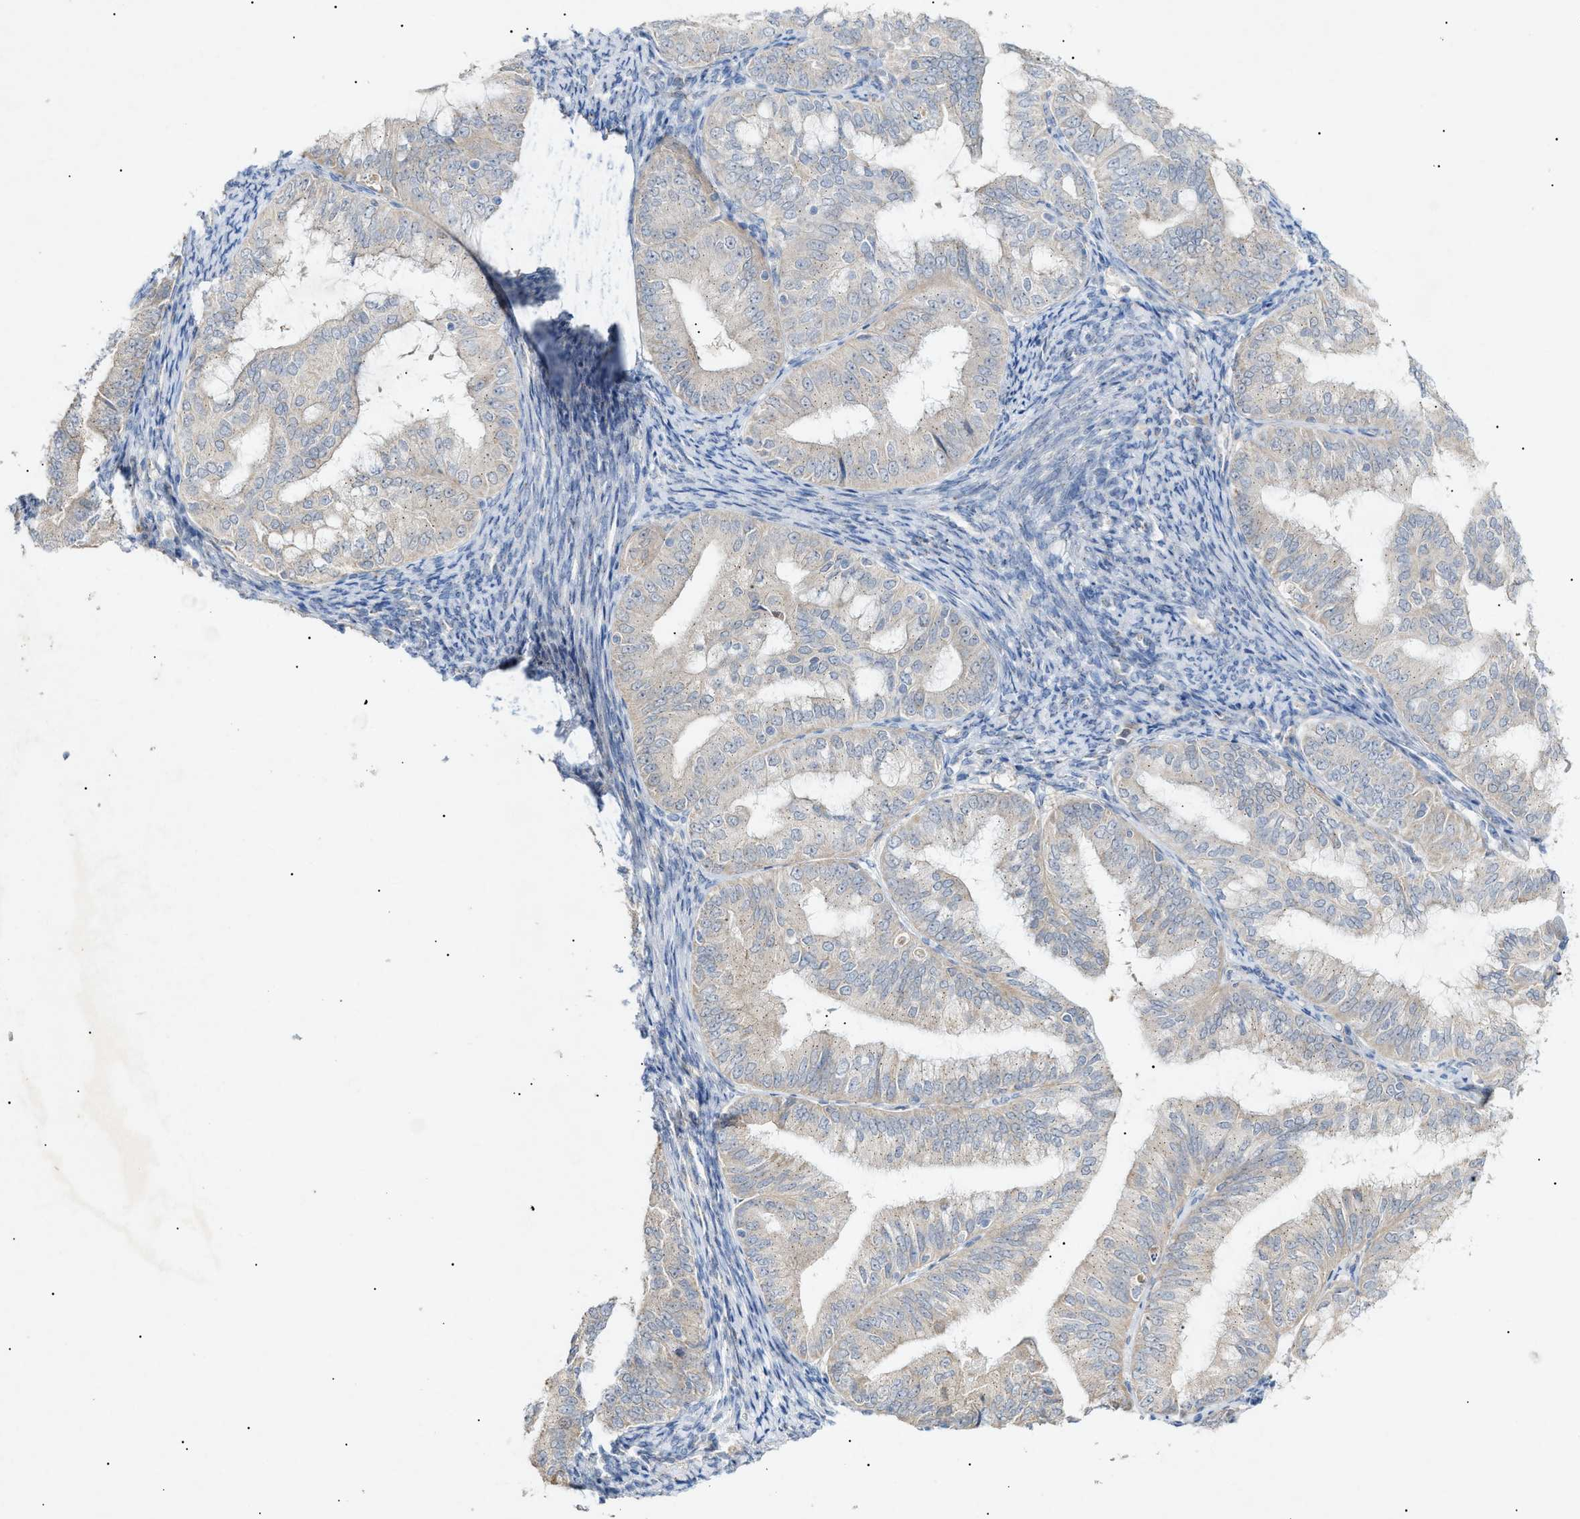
{"staining": {"intensity": "negative", "quantity": "none", "location": "none"}, "tissue": "endometrial cancer", "cell_type": "Tumor cells", "image_type": "cancer", "snomed": [{"axis": "morphology", "description": "Adenocarcinoma, NOS"}, {"axis": "topography", "description": "Endometrium"}], "caption": "Immunohistochemistry (IHC) histopathology image of endometrial cancer stained for a protein (brown), which exhibits no positivity in tumor cells. (Immunohistochemistry, brightfield microscopy, high magnification).", "gene": "SLC25A31", "patient": {"sex": "female", "age": 63}}